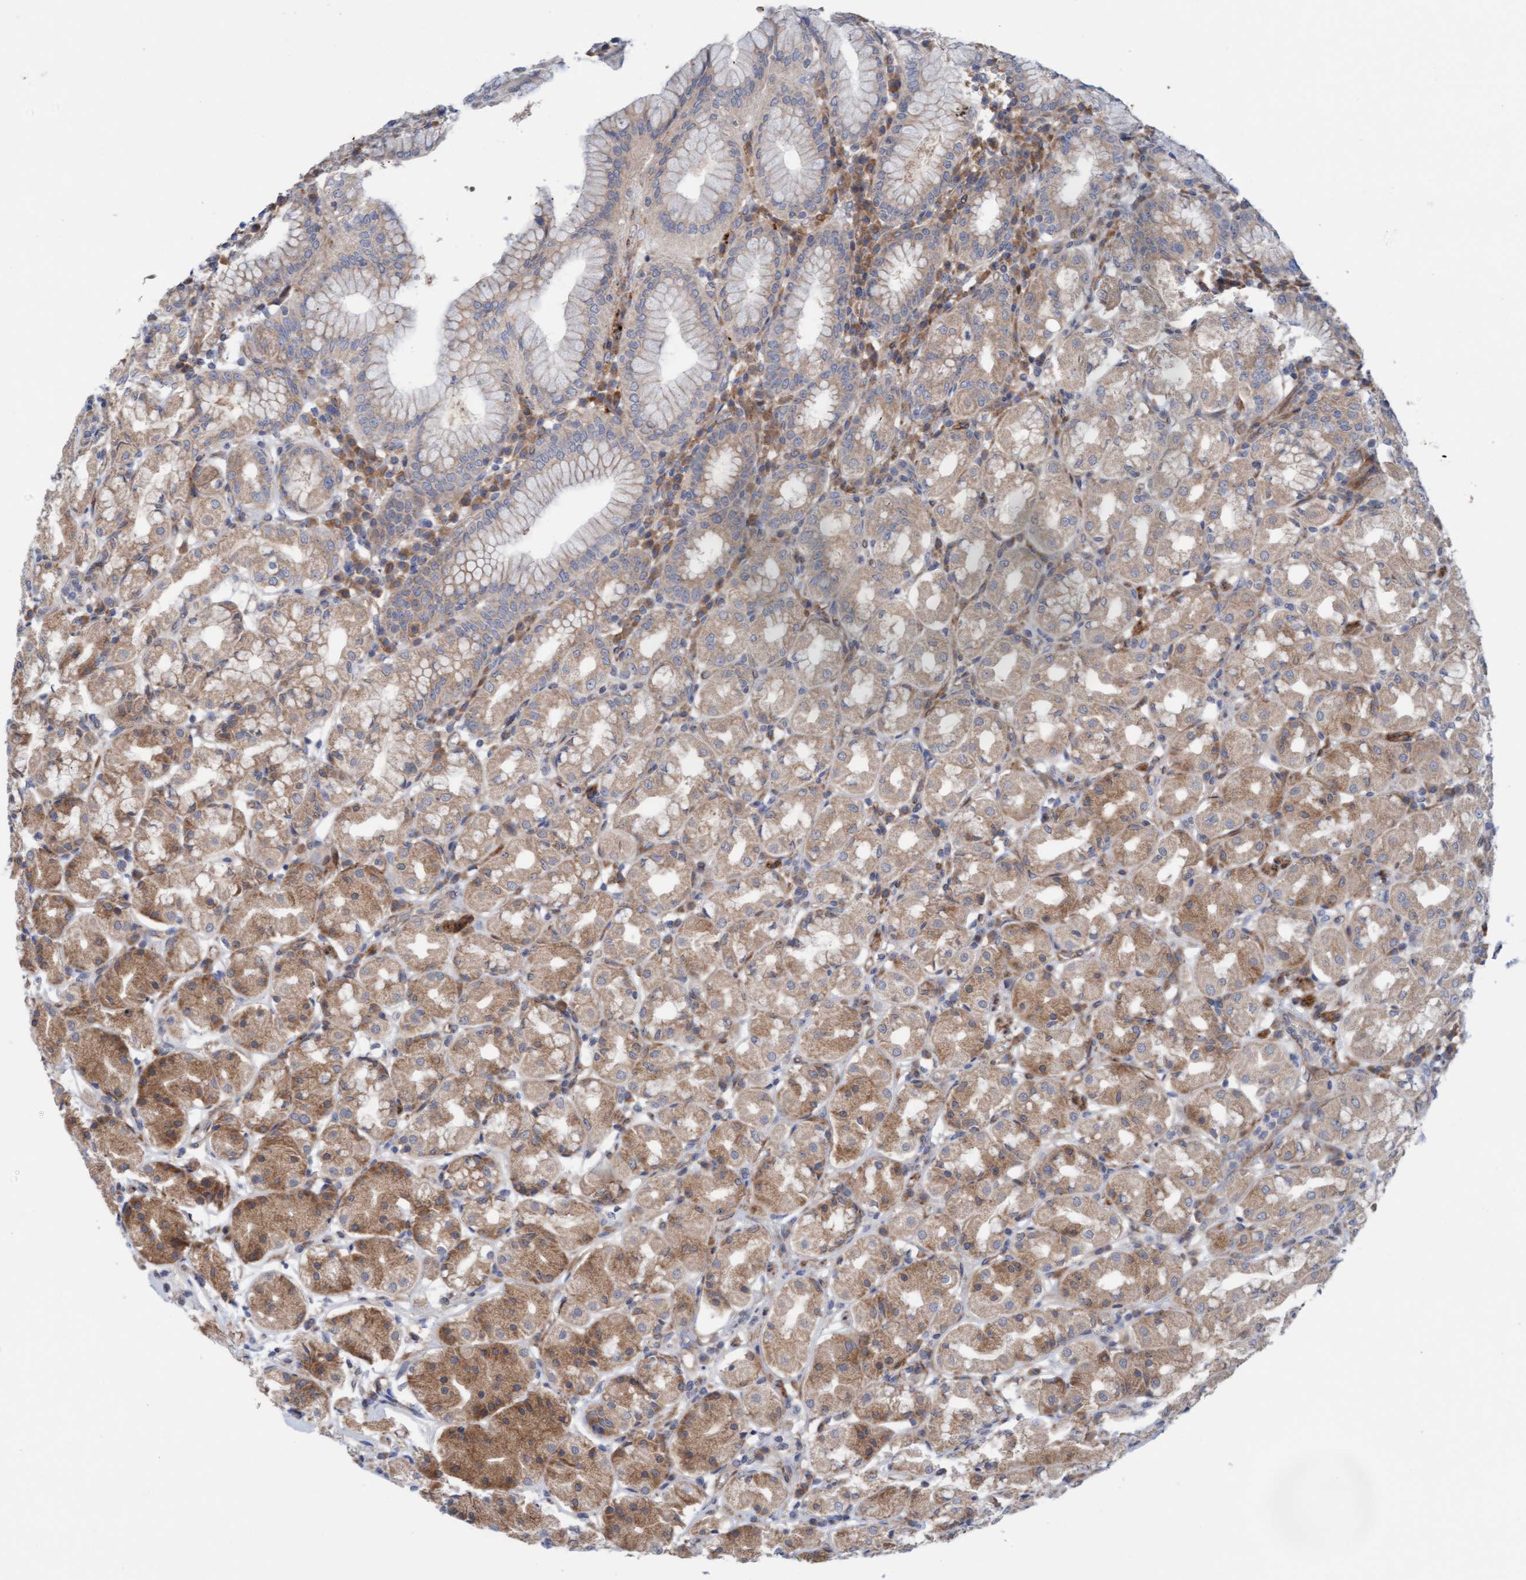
{"staining": {"intensity": "moderate", "quantity": ">75%", "location": "cytoplasmic/membranous"}, "tissue": "stomach", "cell_type": "Glandular cells", "image_type": "normal", "snomed": [{"axis": "morphology", "description": "Normal tissue, NOS"}, {"axis": "topography", "description": "Stomach"}, {"axis": "topography", "description": "Stomach, lower"}], "caption": "Glandular cells show medium levels of moderate cytoplasmic/membranous staining in approximately >75% of cells in normal stomach.", "gene": "CDK5RAP3", "patient": {"sex": "female", "age": 56}}